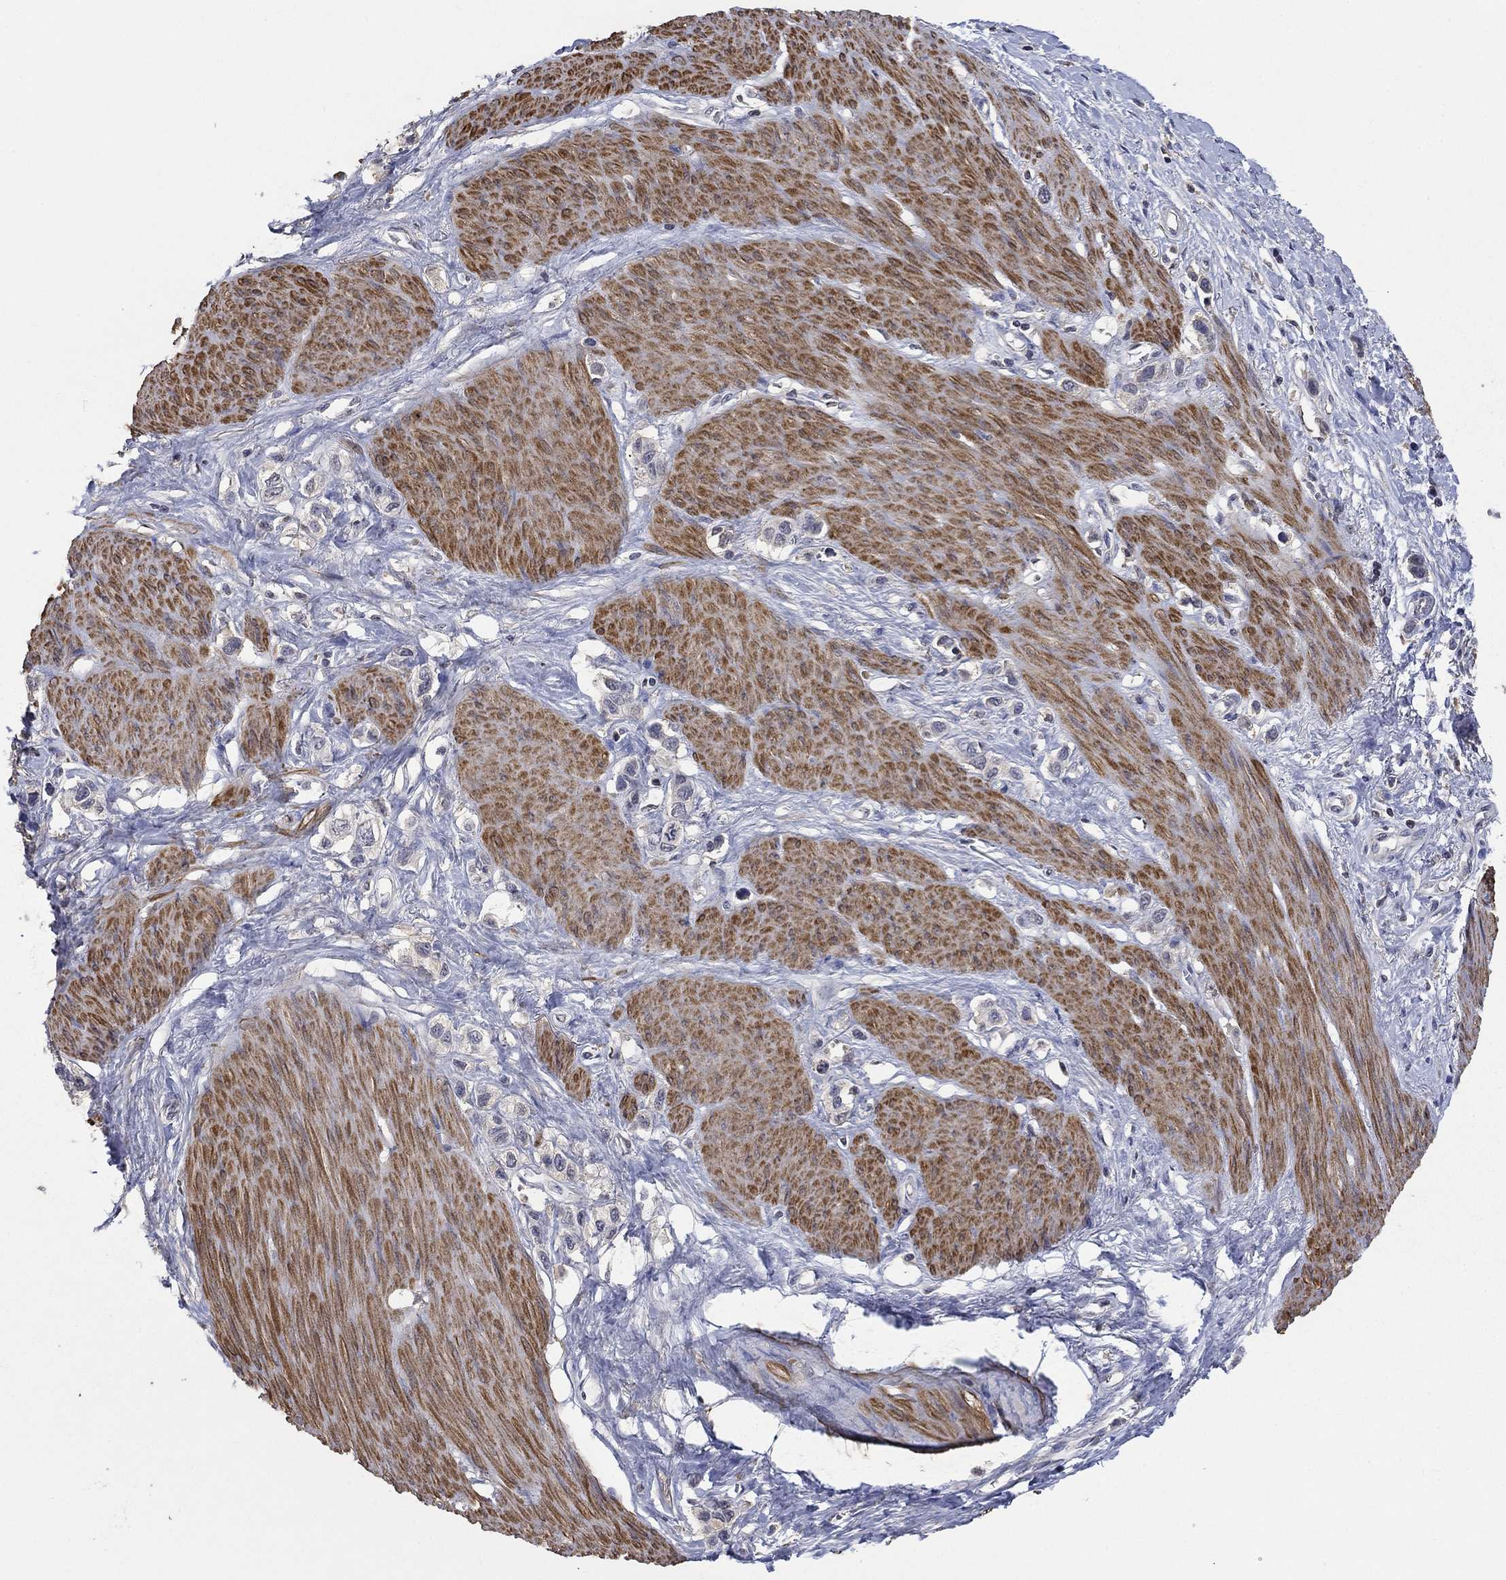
{"staining": {"intensity": "negative", "quantity": "none", "location": "none"}, "tissue": "stomach cancer", "cell_type": "Tumor cells", "image_type": "cancer", "snomed": [{"axis": "morphology", "description": "Normal tissue, NOS"}, {"axis": "morphology", "description": "Adenocarcinoma, NOS"}, {"axis": "morphology", "description": "Adenocarcinoma, High grade"}, {"axis": "topography", "description": "Stomach, upper"}, {"axis": "topography", "description": "Stomach"}], "caption": "Adenocarcinoma (stomach) was stained to show a protein in brown. There is no significant expression in tumor cells. (DAB (3,3'-diaminobenzidine) immunohistochemistry (IHC) visualized using brightfield microscopy, high magnification).", "gene": "ZBTB18", "patient": {"sex": "female", "age": 65}}